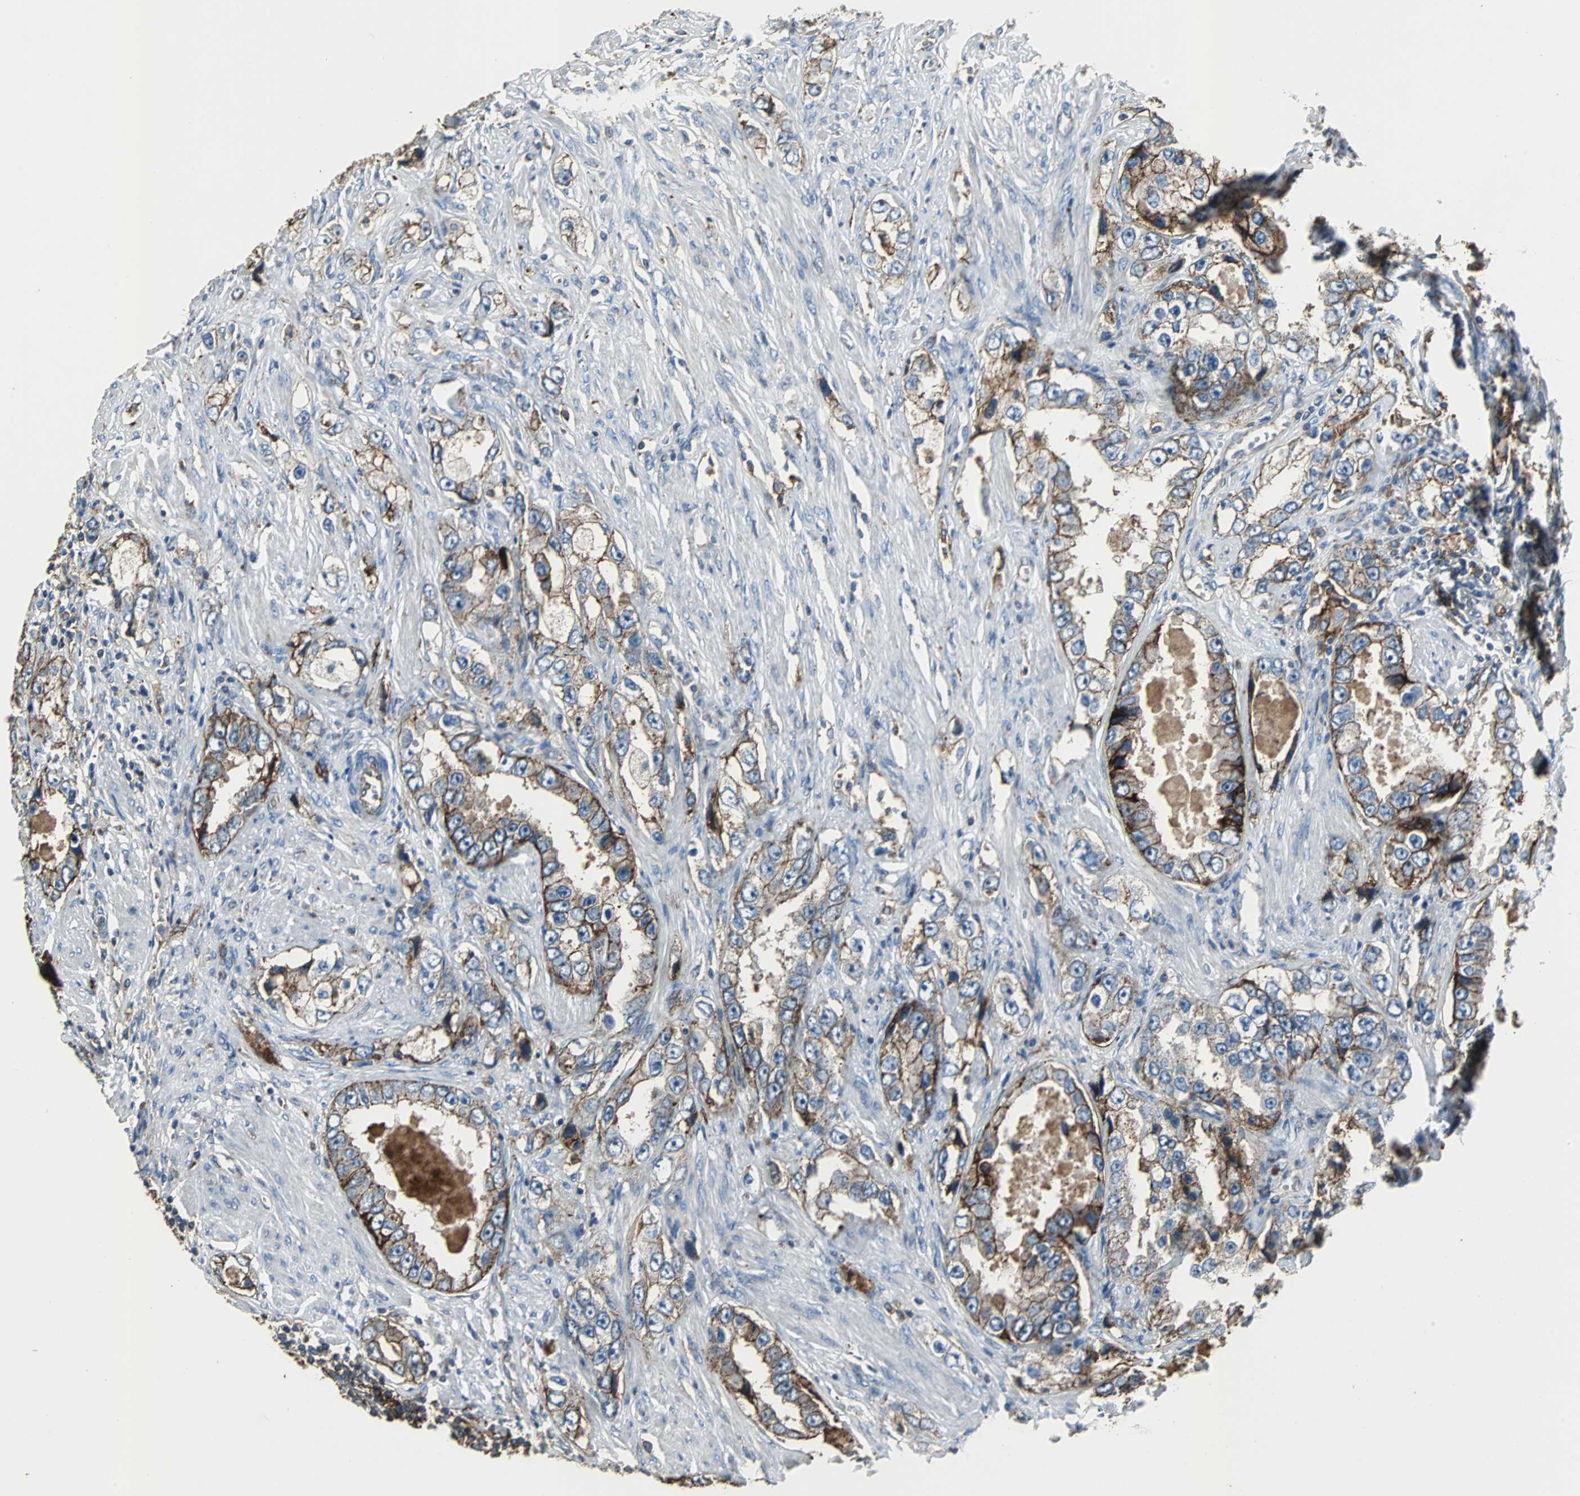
{"staining": {"intensity": "moderate", "quantity": ">75%", "location": "cytoplasmic/membranous"}, "tissue": "prostate cancer", "cell_type": "Tumor cells", "image_type": "cancer", "snomed": [{"axis": "morphology", "description": "Adenocarcinoma, High grade"}, {"axis": "topography", "description": "Prostate"}], "caption": "The immunohistochemical stain highlights moderate cytoplasmic/membranous positivity in tumor cells of prostate cancer tissue. The staining is performed using DAB (3,3'-diaminobenzidine) brown chromogen to label protein expression. The nuclei are counter-stained blue using hematoxylin.", "gene": "F11R", "patient": {"sex": "male", "age": 63}}